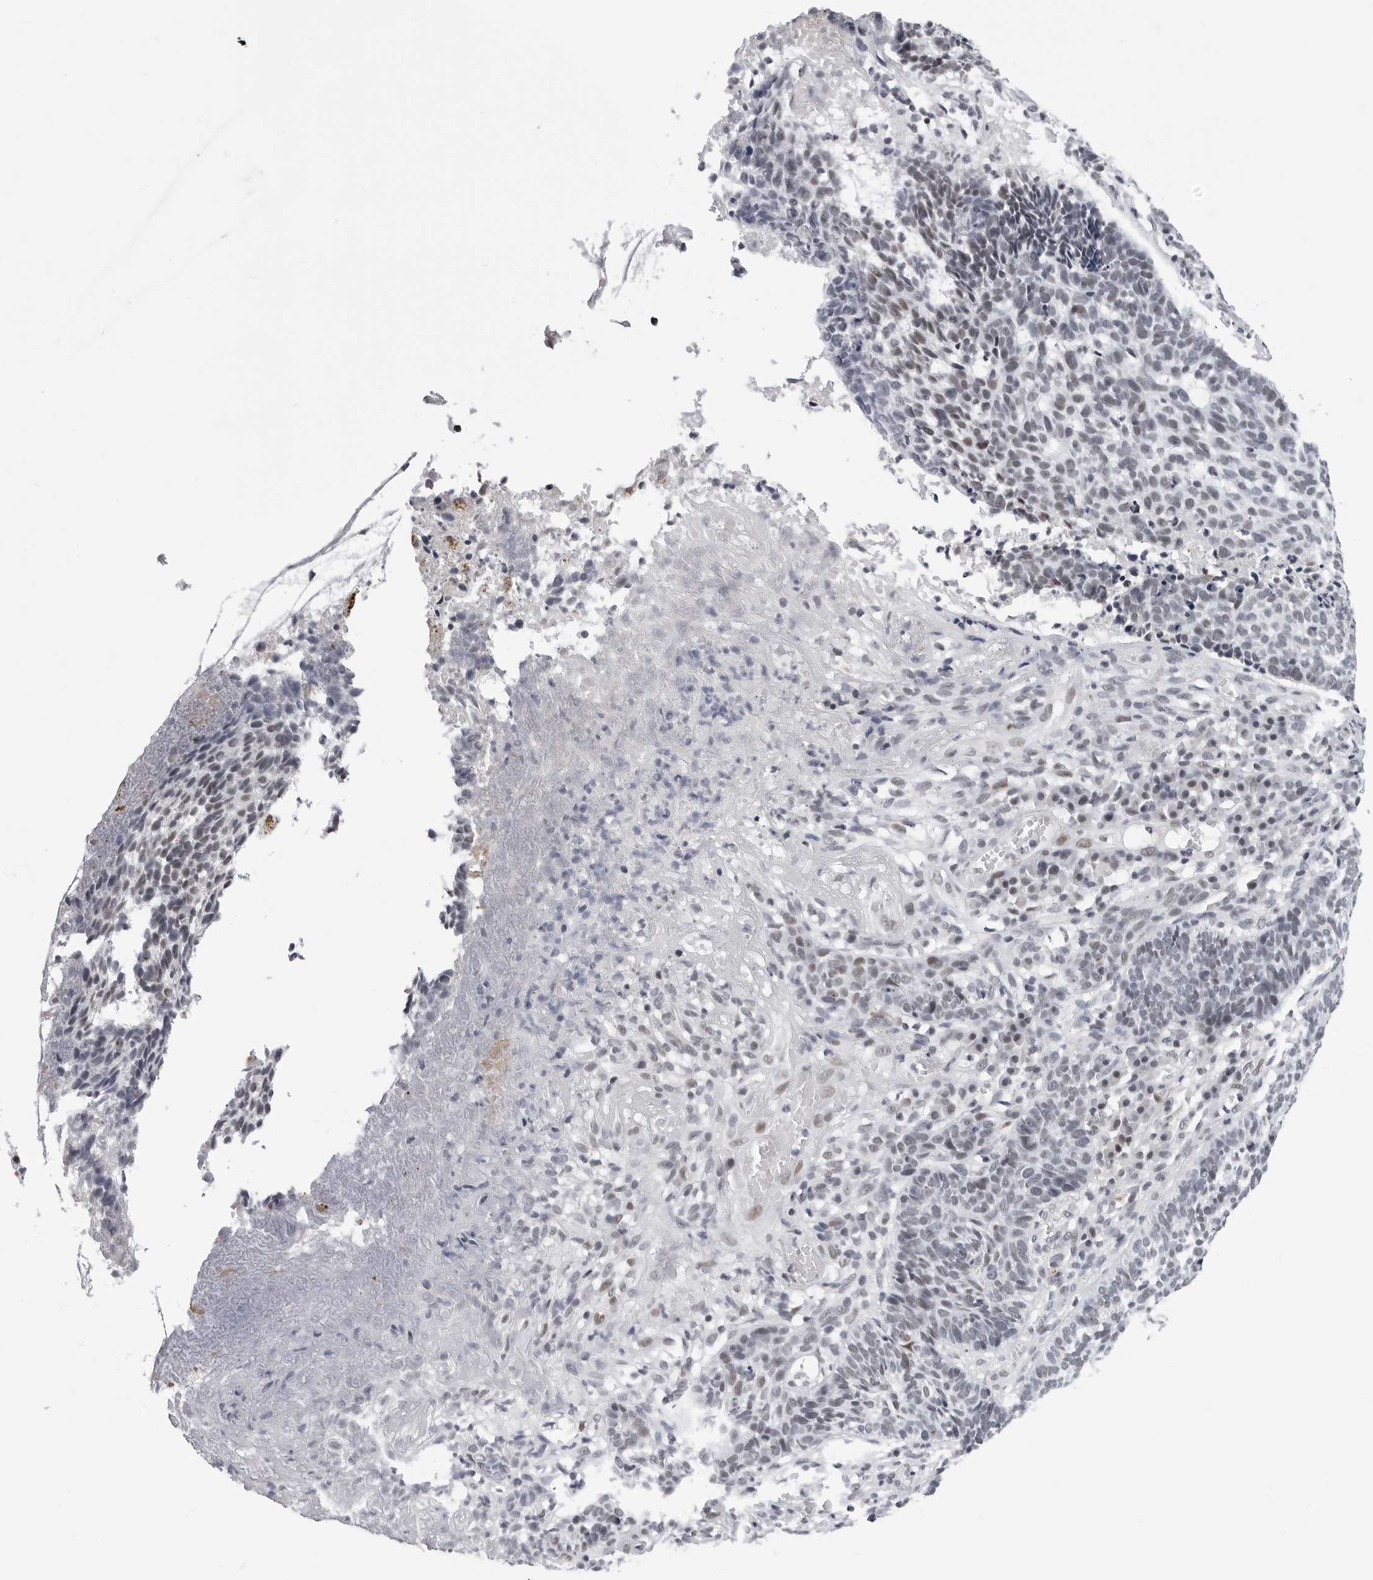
{"staining": {"intensity": "weak", "quantity": "25%-75%", "location": "nuclear"}, "tissue": "skin cancer", "cell_type": "Tumor cells", "image_type": "cancer", "snomed": [{"axis": "morphology", "description": "Basal cell carcinoma"}, {"axis": "topography", "description": "Skin"}], "caption": "Brown immunohistochemical staining in human skin cancer (basal cell carcinoma) reveals weak nuclear staining in about 25%-75% of tumor cells.", "gene": "SF3B4", "patient": {"sex": "male", "age": 85}}